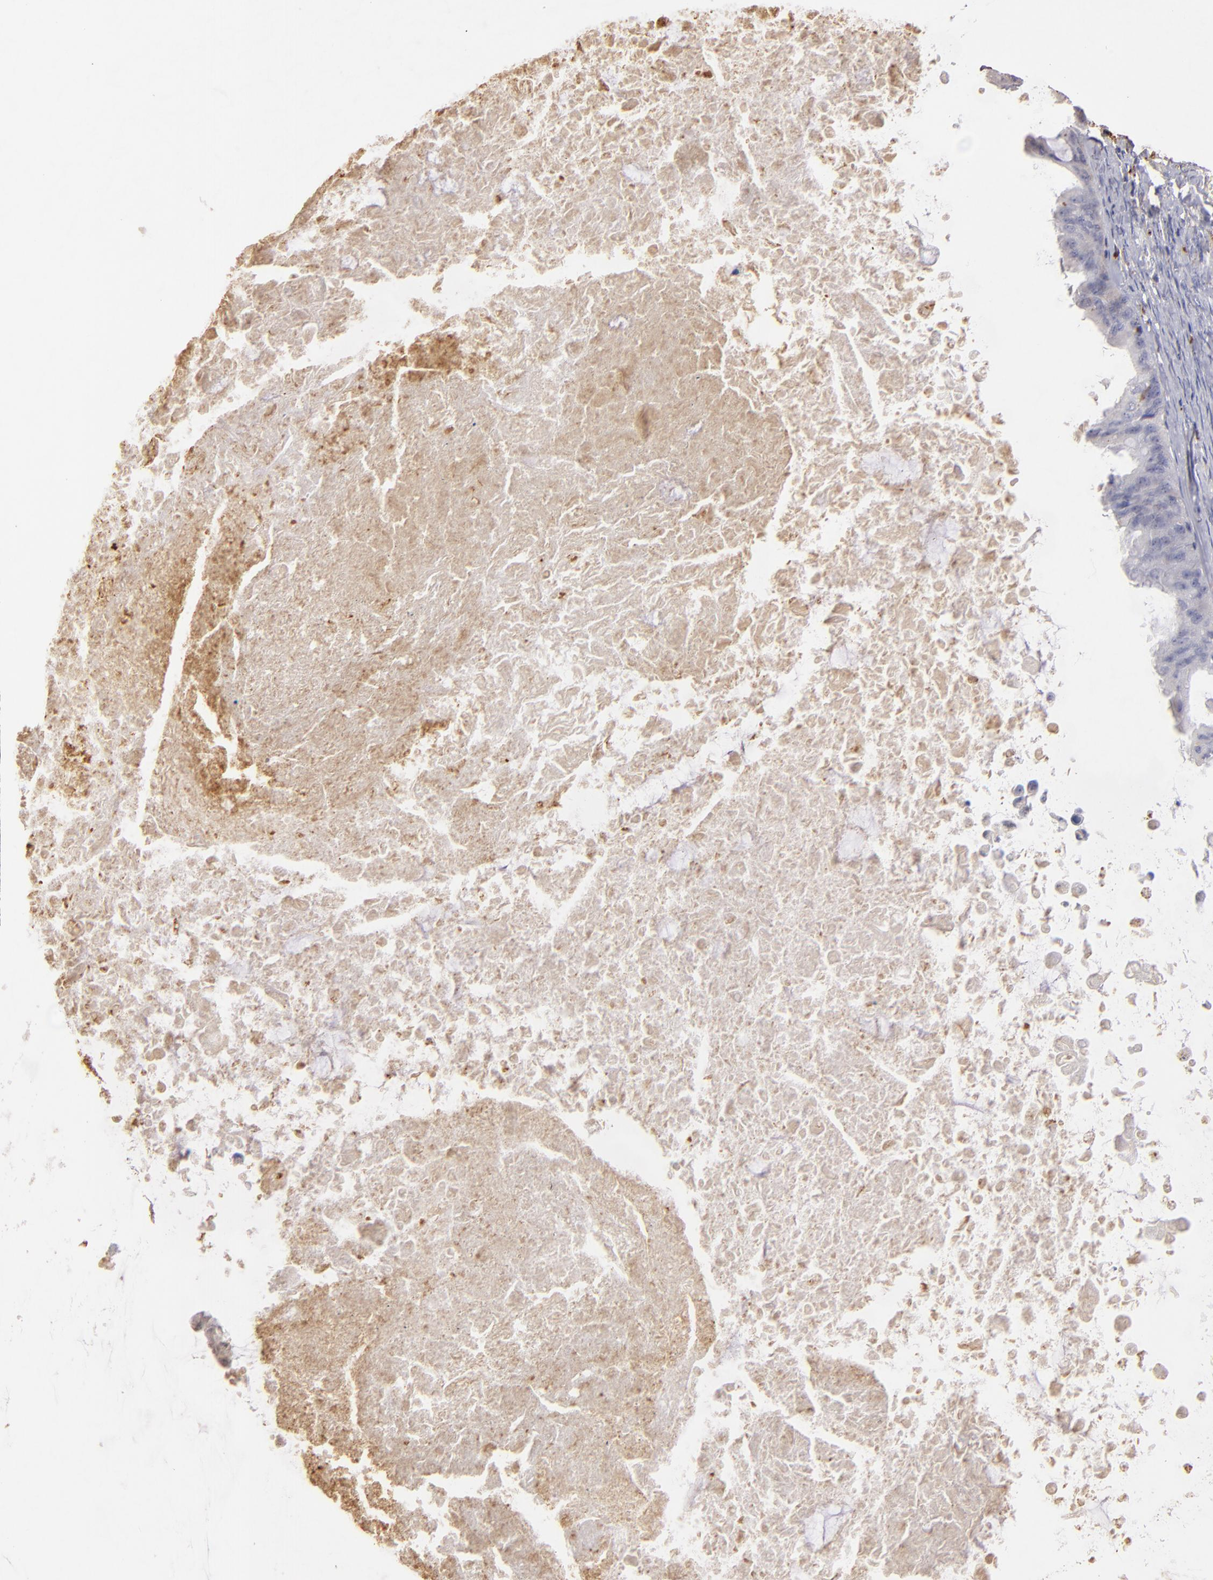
{"staining": {"intensity": "weak", "quantity": "<25%", "location": "cytoplasmic/membranous"}, "tissue": "ovarian cancer", "cell_type": "Tumor cells", "image_type": "cancer", "snomed": [{"axis": "morphology", "description": "Cystadenocarcinoma, mucinous, NOS"}, {"axis": "topography", "description": "Ovary"}], "caption": "DAB (3,3'-diaminobenzidine) immunohistochemical staining of human mucinous cystadenocarcinoma (ovarian) displays no significant staining in tumor cells.", "gene": "TRAF1", "patient": {"sex": "female", "age": 37}}